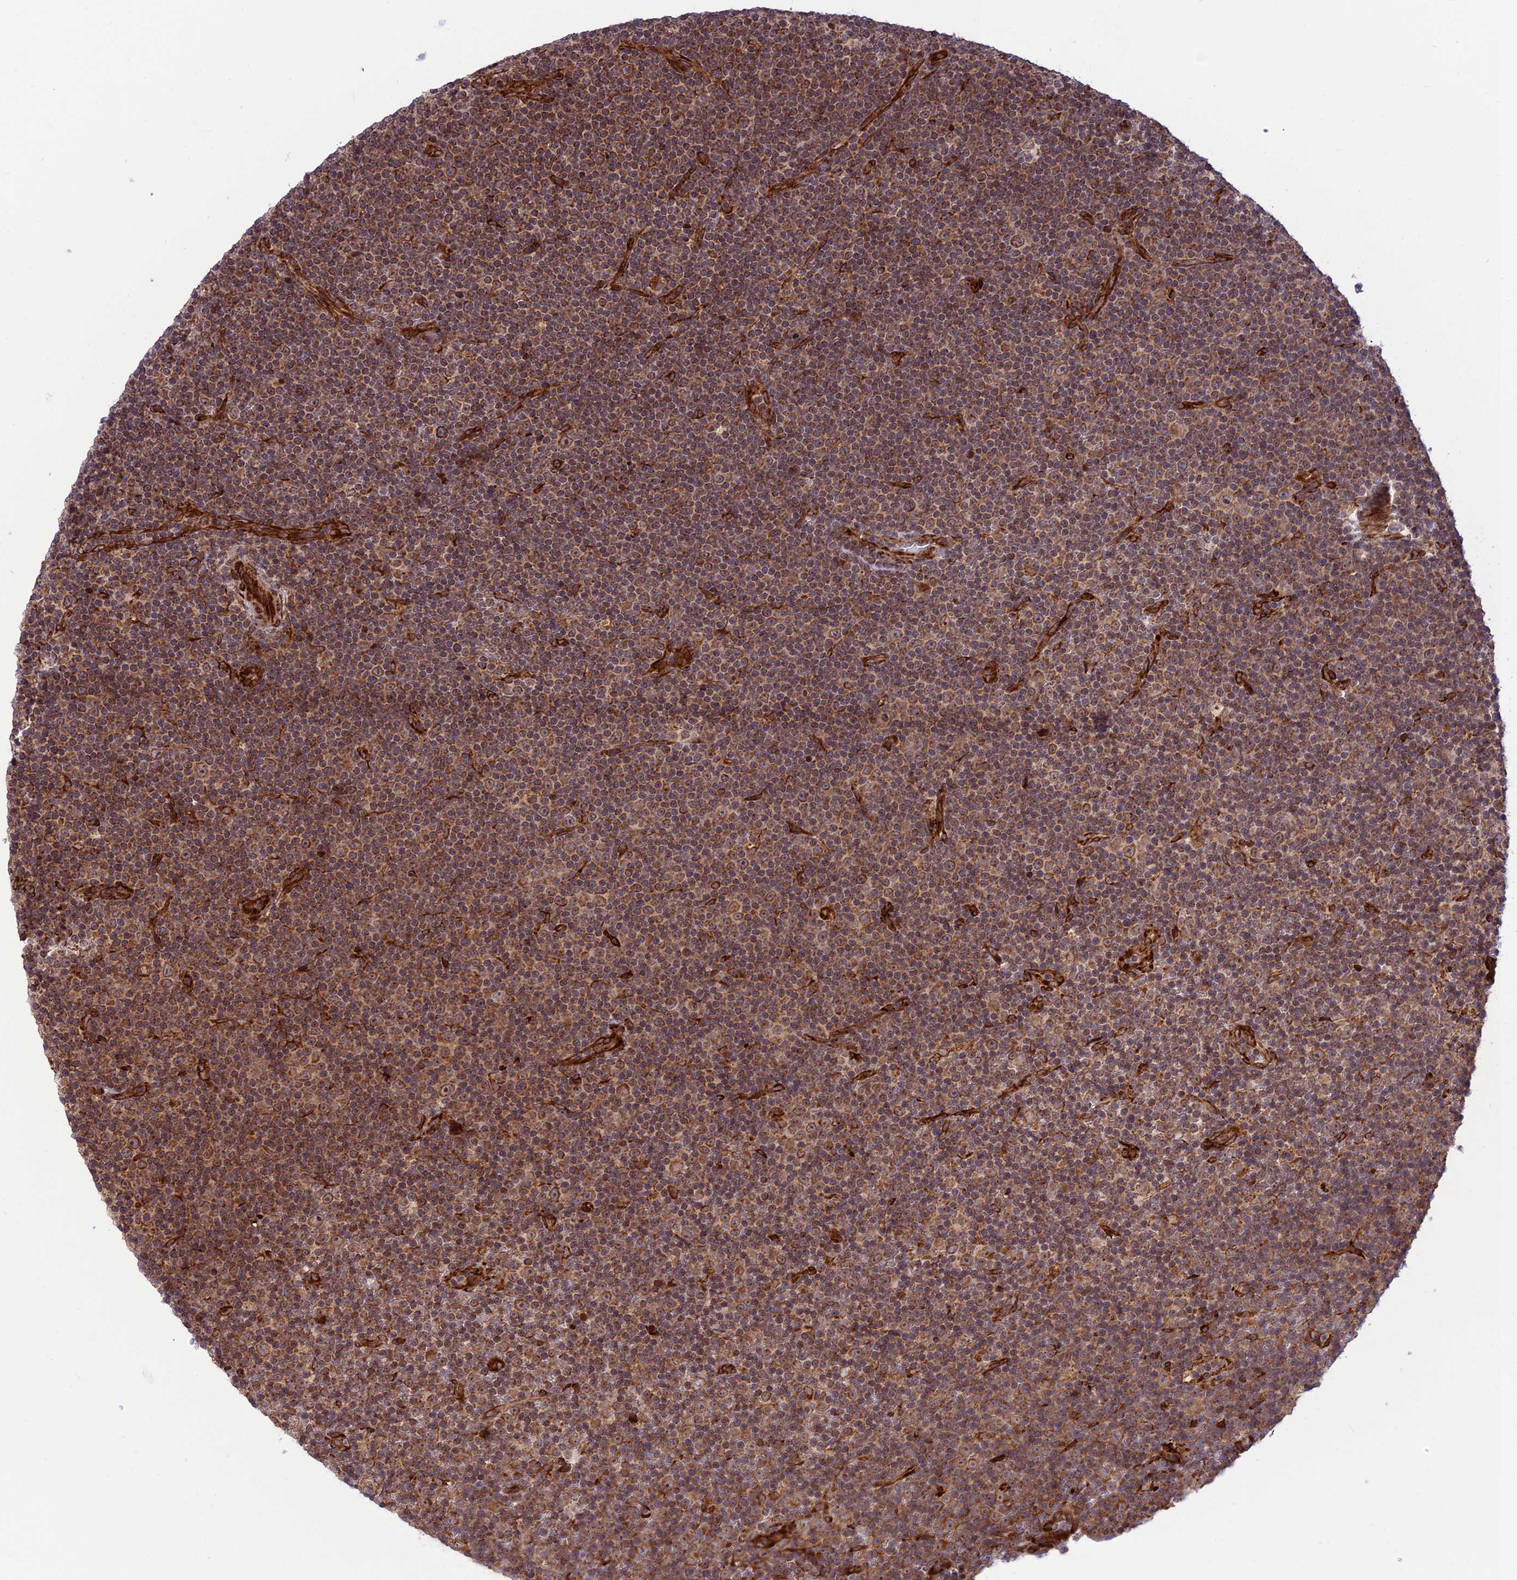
{"staining": {"intensity": "moderate", "quantity": ">75%", "location": "cytoplasmic/membranous"}, "tissue": "lymphoma", "cell_type": "Tumor cells", "image_type": "cancer", "snomed": [{"axis": "morphology", "description": "Malignant lymphoma, non-Hodgkin's type, Low grade"}, {"axis": "topography", "description": "Lymph node"}], "caption": "Human low-grade malignant lymphoma, non-Hodgkin's type stained for a protein (brown) demonstrates moderate cytoplasmic/membranous positive staining in about >75% of tumor cells.", "gene": "CRTAP", "patient": {"sex": "female", "age": 67}}